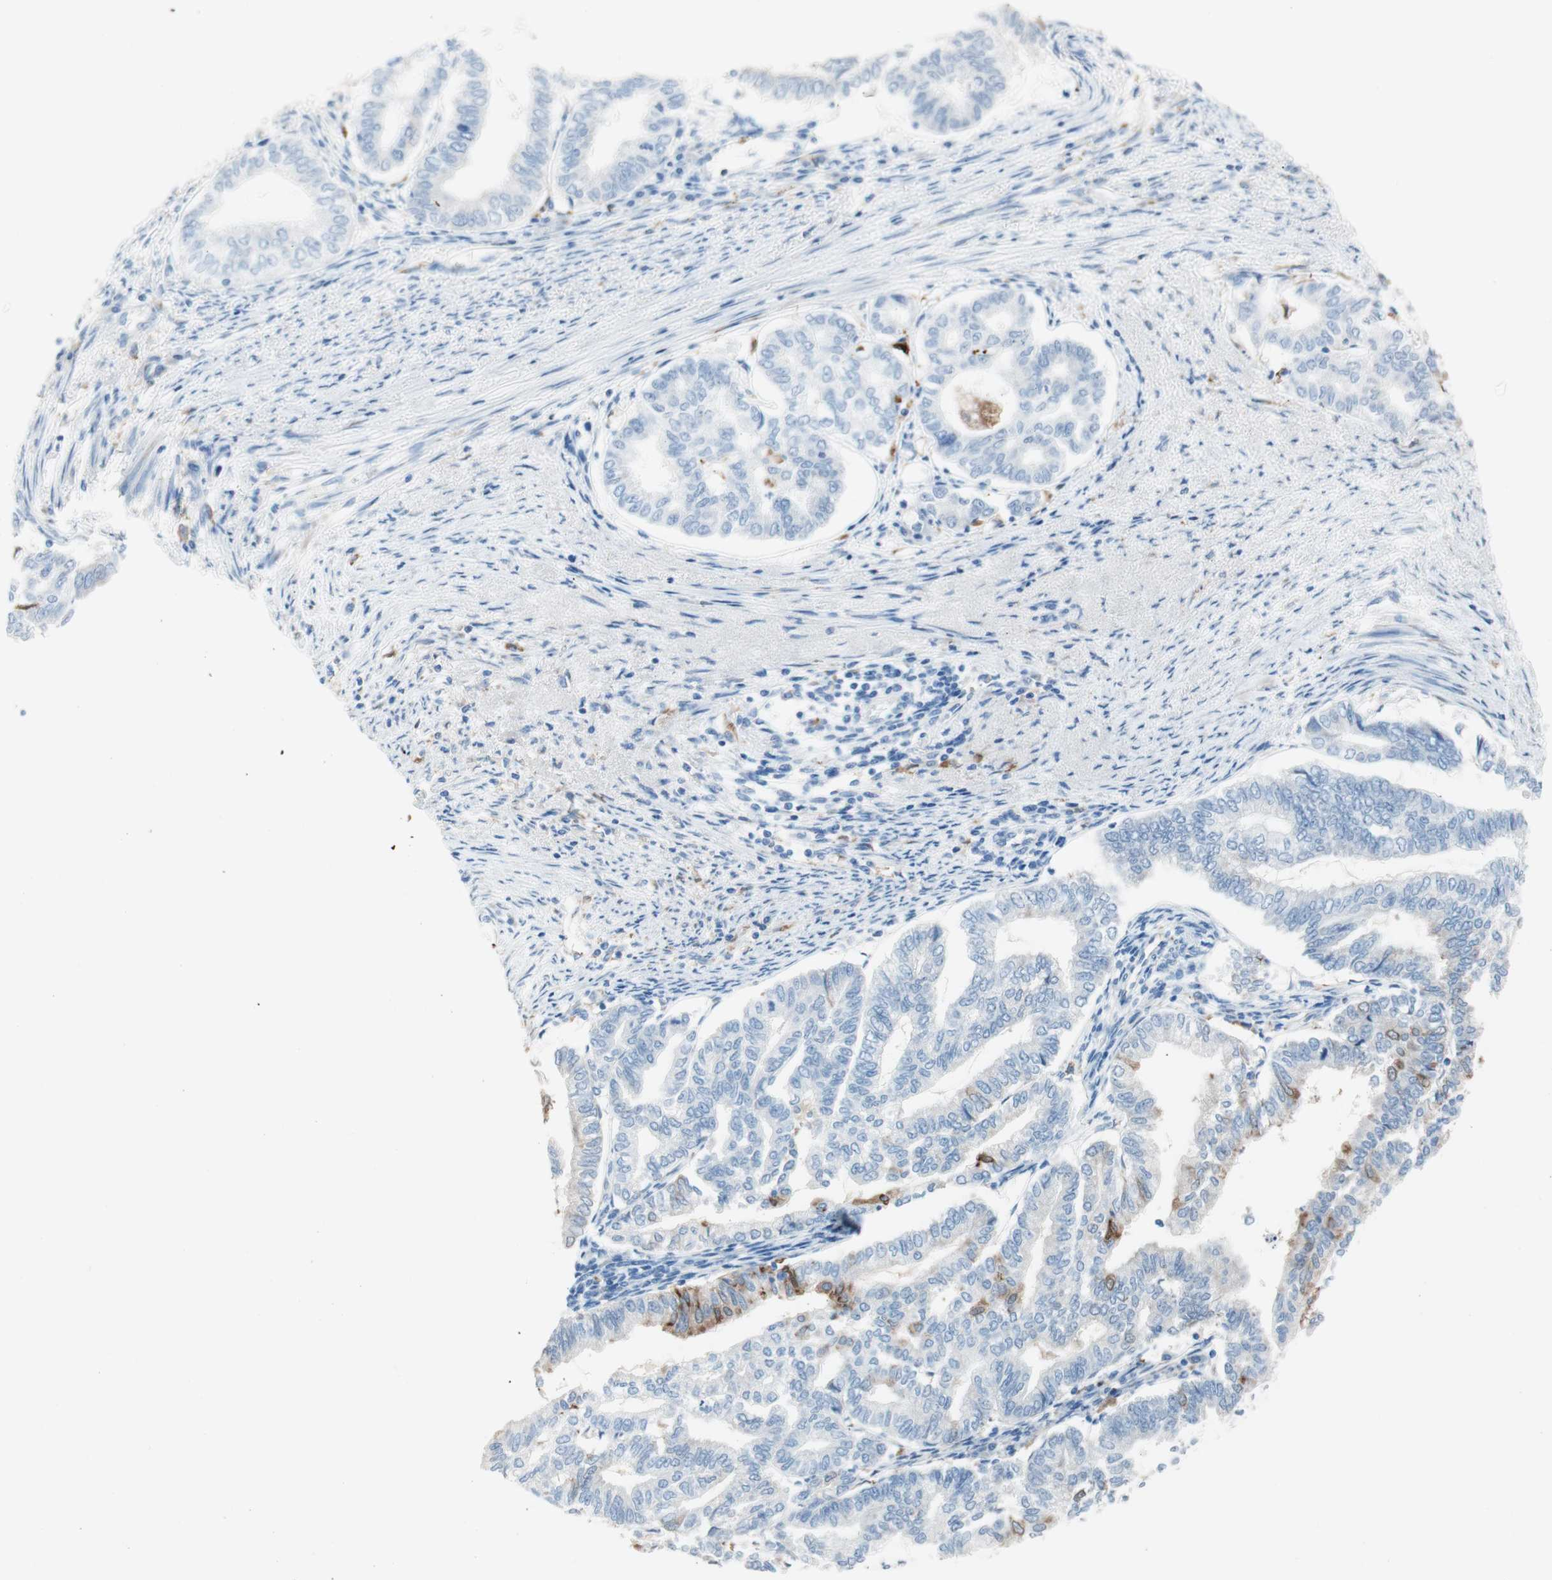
{"staining": {"intensity": "weak", "quantity": "<25%", "location": "cytoplasmic/membranous"}, "tissue": "endometrial cancer", "cell_type": "Tumor cells", "image_type": "cancer", "snomed": [{"axis": "morphology", "description": "Adenocarcinoma, NOS"}, {"axis": "topography", "description": "Endometrium"}], "caption": "The immunohistochemistry (IHC) histopathology image has no significant positivity in tumor cells of endometrial adenocarcinoma tissue. (Brightfield microscopy of DAB (3,3'-diaminobenzidine) immunohistochemistry at high magnification).", "gene": "GLUL", "patient": {"sex": "female", "age": 79}}